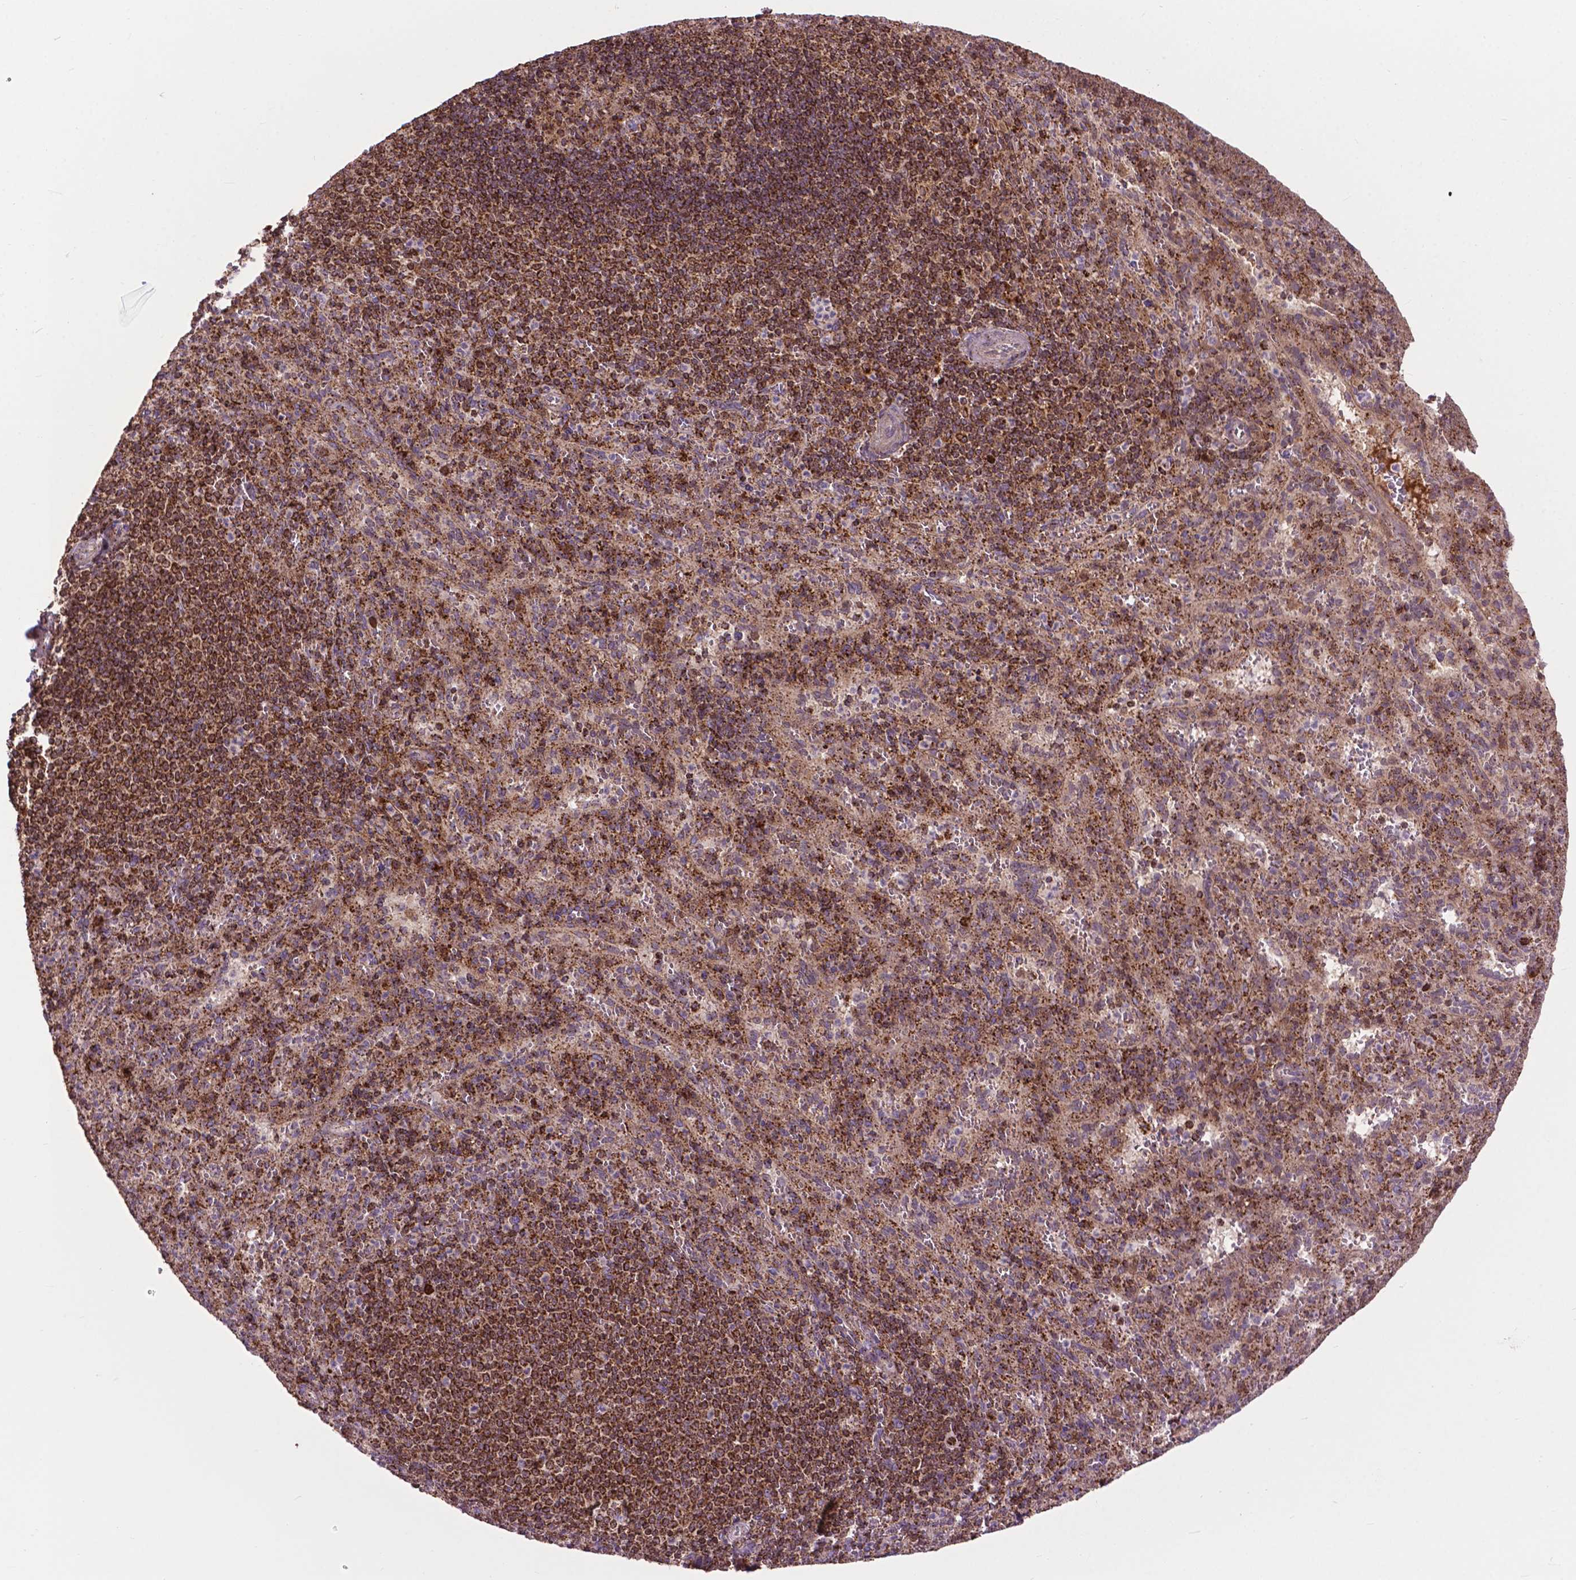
{"staining": {"intensity": "moderate", "quantity": ">75%", "location": "cytoplasmic/membranous"}, "tissue": "spleen", "cell_type": "Cells in red pulp", "image_type": "normal", "snomed": [{"axis": "morphology", "description": "Normal tissue, NOS"}, {"axis": "topography", "description": "Spleen"}], "caption": "Immunohistochemistry (IHC) histopathology image of normal spleen stained for a protein (brown), which exhibits medium levels of moderate cytoplasmic/membranous expression in about >75% of cells in red pulp.", "gene": "CHMP4A", "patient": {"sex": "male", "age": 57}}